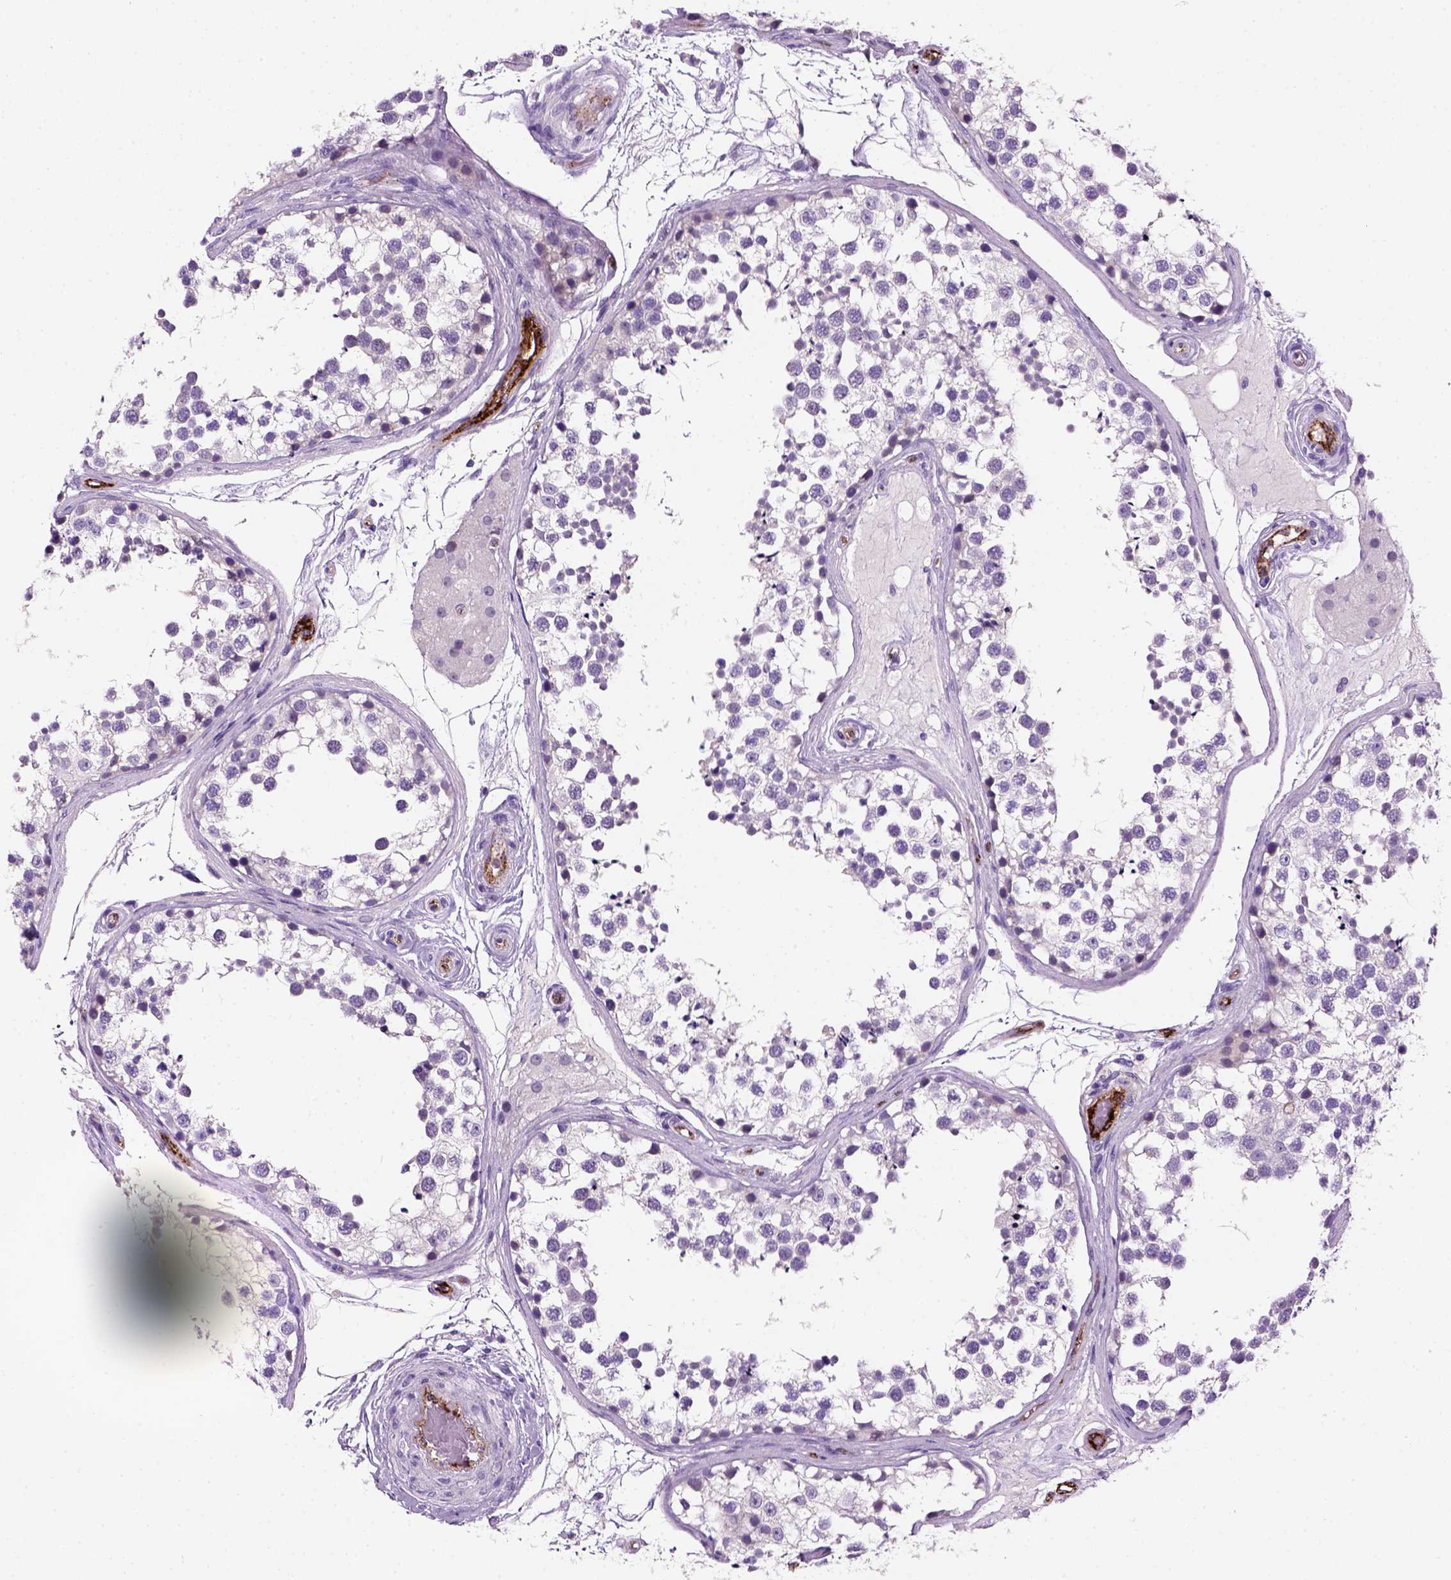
{"staining": {"intensity": "negative", "quantity": "none", "location": "none"}, "tissue": "testis", "cell_type": "Cells in seminiferous ducts", "image_type": "normal", "snomed": [{"axis": "morphology", "description": "Normal tissue, NOS"}, {"axis": "morphology", "description": "Seminoma, NOS"}, {"axis": "topography", "description": "Testis"}], "caption": "An immunohistochemistry photomicrograph of benign testis is shown. There is no staining in cells in seminiferous ducts of testis.", "gene": "VWF", "patient": {"sex": "male", "age": 65}}